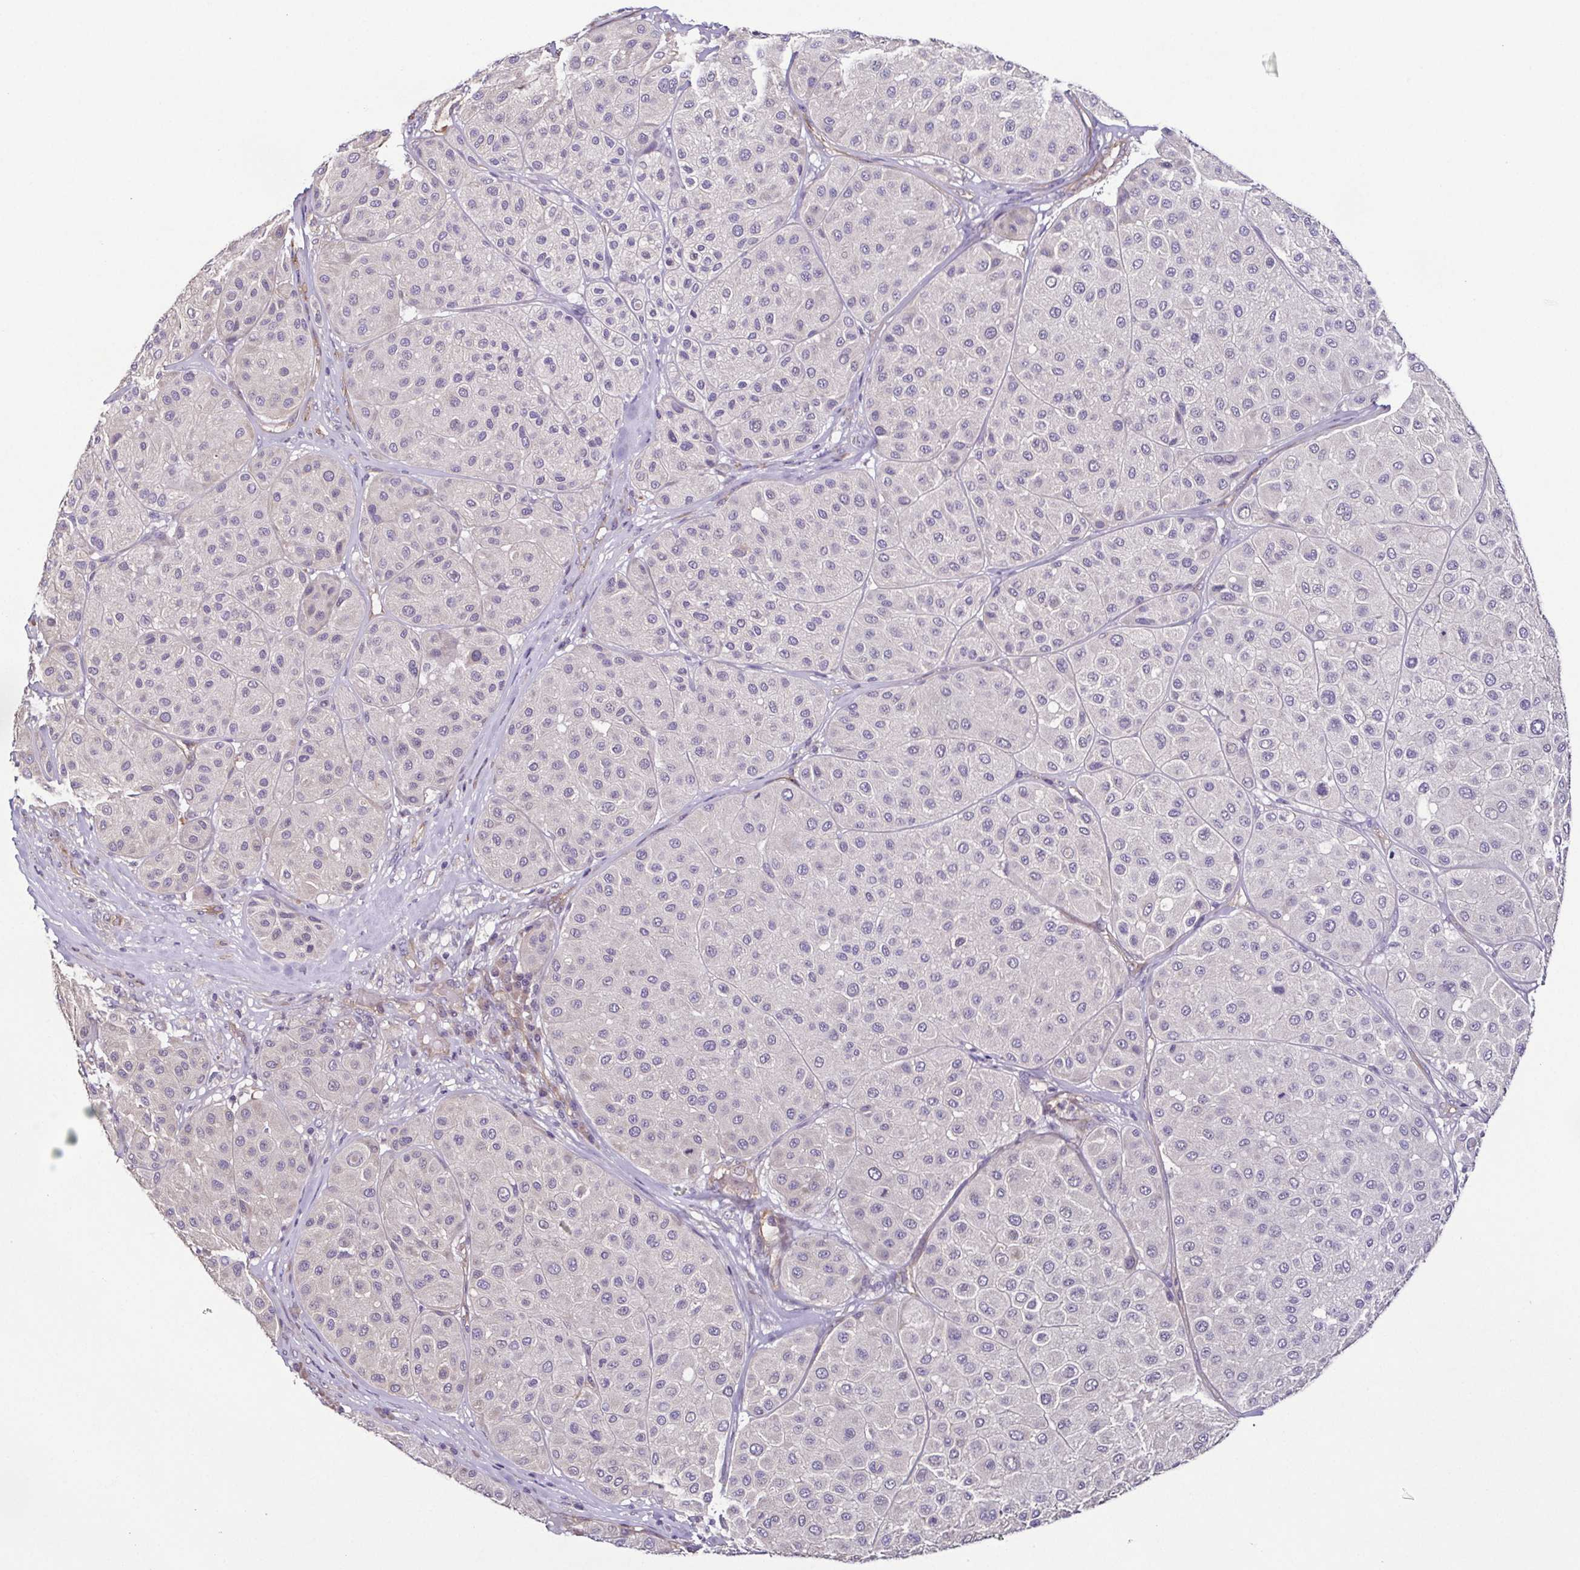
{"staining": {"intensity": "negative", "quantity": "none", "location": "none"}, "tissue": "melanoma", "cell_type": "Tumor cells", "image_type": "cancer", "snomed": [{"axis": "morphology", "description": "Malignant melanoma, Metastatic site"}, {"axis": "topography", "description": "Smooth muscle"}], "caption": "The immunohistochemistry (IHC) histopathology image has no significant positivity in tumor cells of melanoma tissue.", "gene": "LMOD2", "patient": {"sex": "male", "age": 41}}